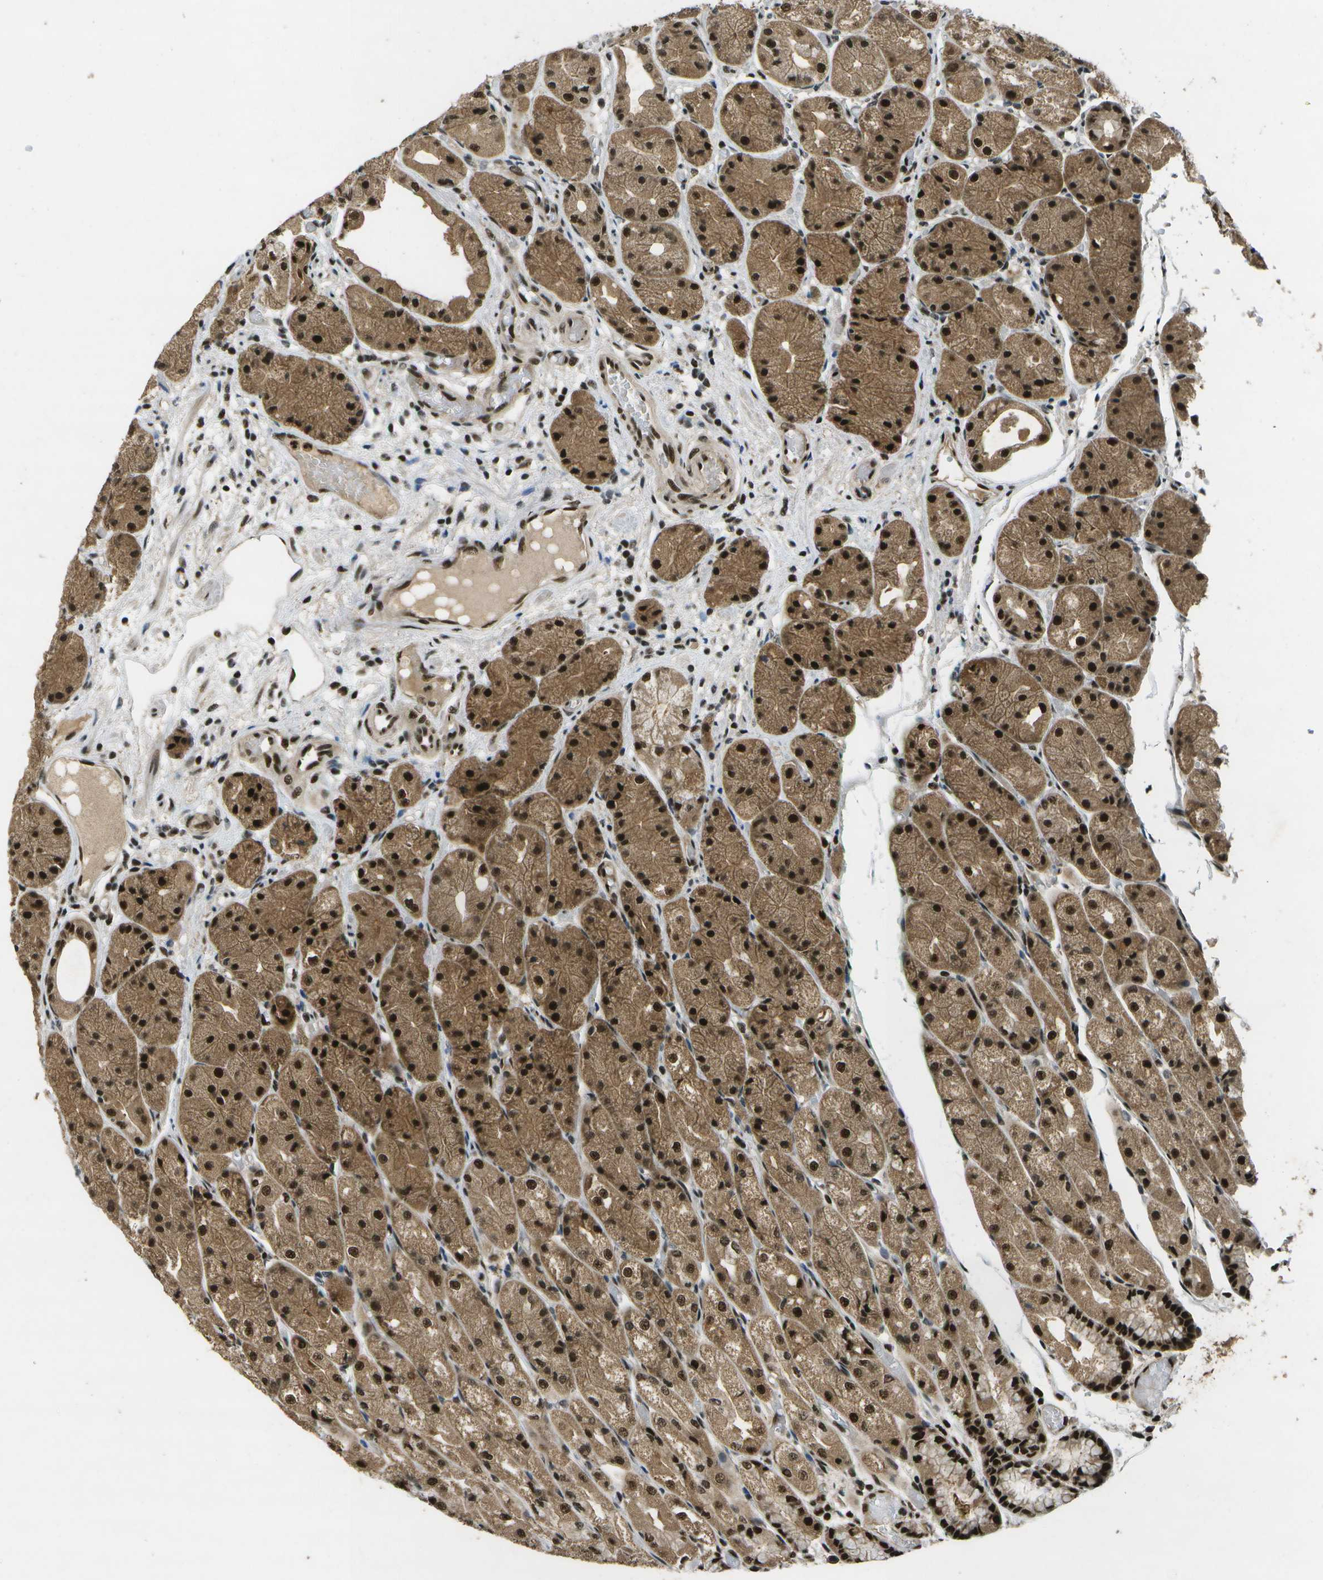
{"staining": {"intensity": "strong", "quantity": ">75%", "location": "cytoplasmic/membranous,nuclear"}, "tissue": "stomach", "cell_type": "Glandular cells", "image_type": "normal", "snomed": [{"axis": "morphology", "description": "Normal tissue, NOS"}, {"axis": "topography", "description": "Stomach, upper"}], "caption": "Strong cytoplasmic/membranous,nuclear positivity for a protein is present in approximately >75% of glandular cells of unremarkable stomach using IHC.", "gene": "GANC", "patient": {"sex": "male", "age": 72}}